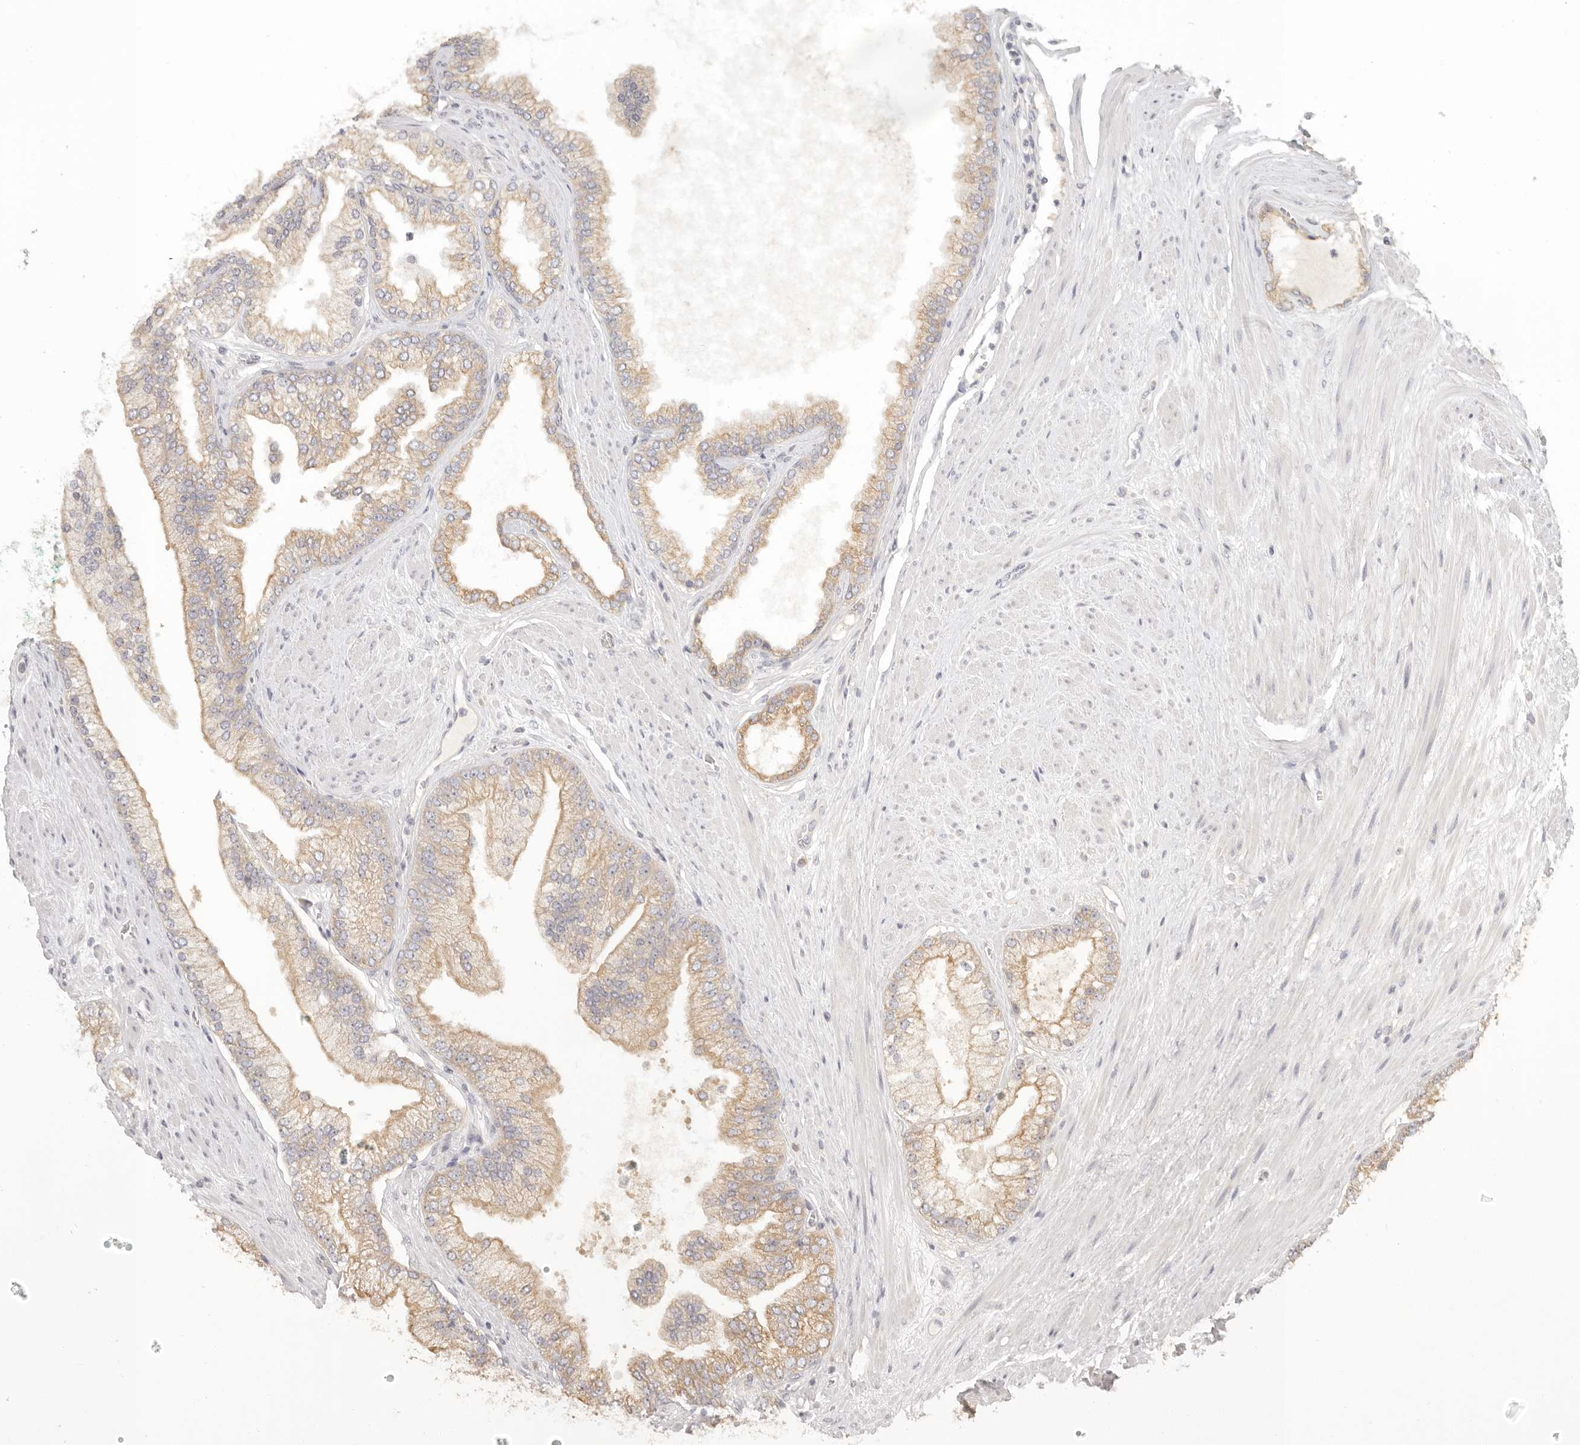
{"staining": {"intensity": "moderate", "quantity": "25%-75%", "location": "cytoplasmic/membranous"}, "tissue": "prostate cancer", "cell_type": "Tumor cells", "image_type": "cancer", "snomed": [{"axis": "morphology", "description": "Adenocarcinoma, High grade"}, {"axis": "topography", "description": "Prostate"}], "caption": "A photomicrograph showing moderate cytoplasmic/membranous staining in about 25%-75% of tumor cells in prostate adenocarcinoma (high-grade), as visualized by brown immunohistochemical staining.", "gene": "AHDC1", "patient": {"sex": "male", "age": 58}}